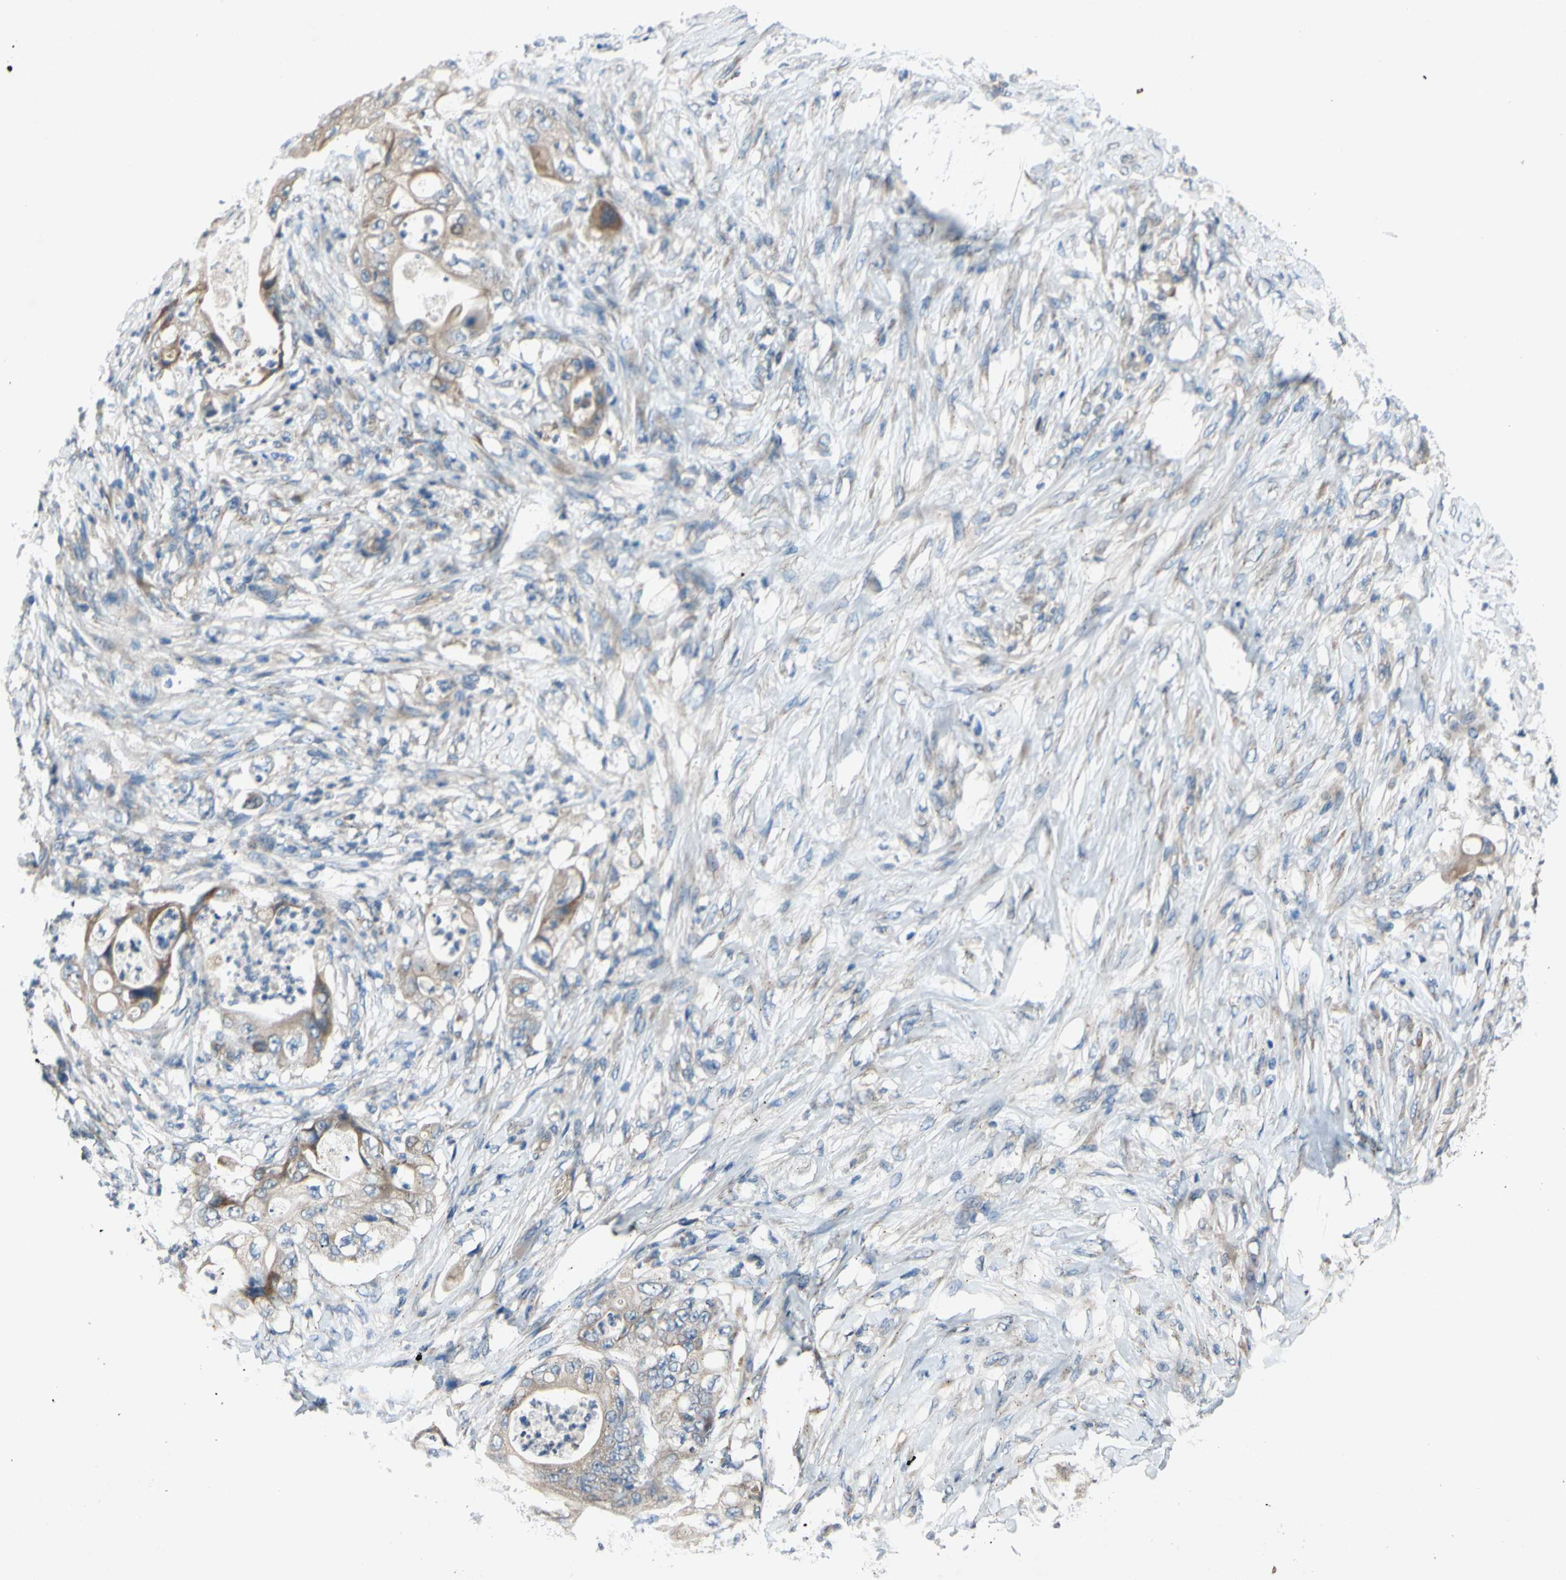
{"staining": {"intensity": "weak", "quantity": ">75%", "location": "cytoplasmic/membranous"}, "tissue": "stomach cancer", "cell_type": "Tumor cells", "image_type": "cancer", "snomed": [{"axis": "morphology", "description": "Adenocarcinoma, NOS"}, {"axis": "topography", "description": "Stomach"}], "caption": "This photomicrograph demonstrates immunohistochemistry staining of stomach cancer, with low weak cytoplasmic/membranous staining in approximately >75% of tumor cells.", "gene": "ADD2", "patient": {"sex": "female", "age": 73}}